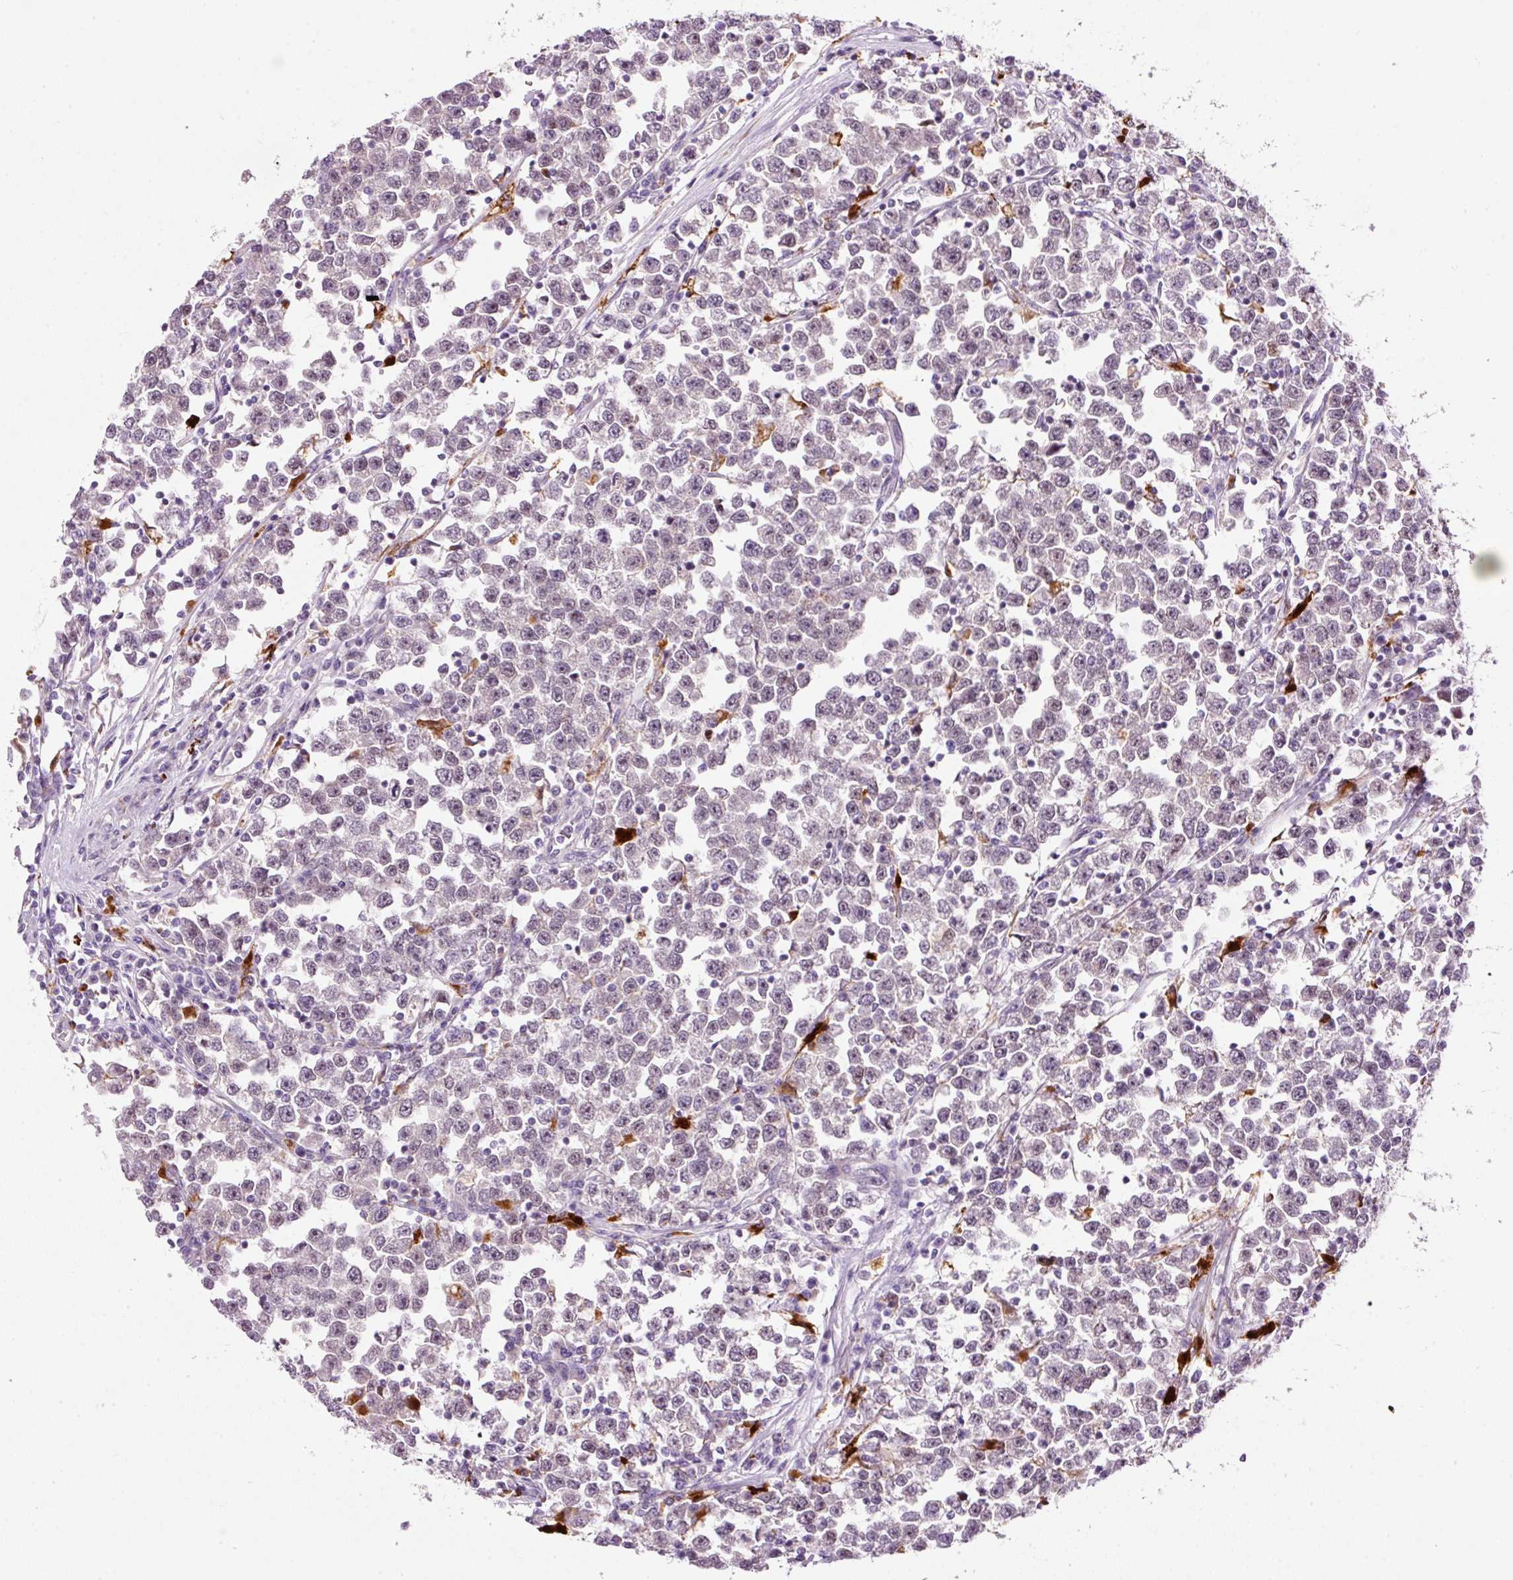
{"staining": {"intensity": "negative", "quantity": "none", "location": "none"}, "tissue": "testis cancer", "cell_type": "Tumor cells", "image_type": "cancer", "snomed": [{"axis": "morphology", "description": "Seminoma, NOS"}, {"axis": "topography", "description": "Testis"}], "caption": "Human testis seminoma stained for a protein using IHC demonstrates no positivity in tumor cells.", "gene": "ZNF639", "patient": {"sex": "male", "age": 43}}